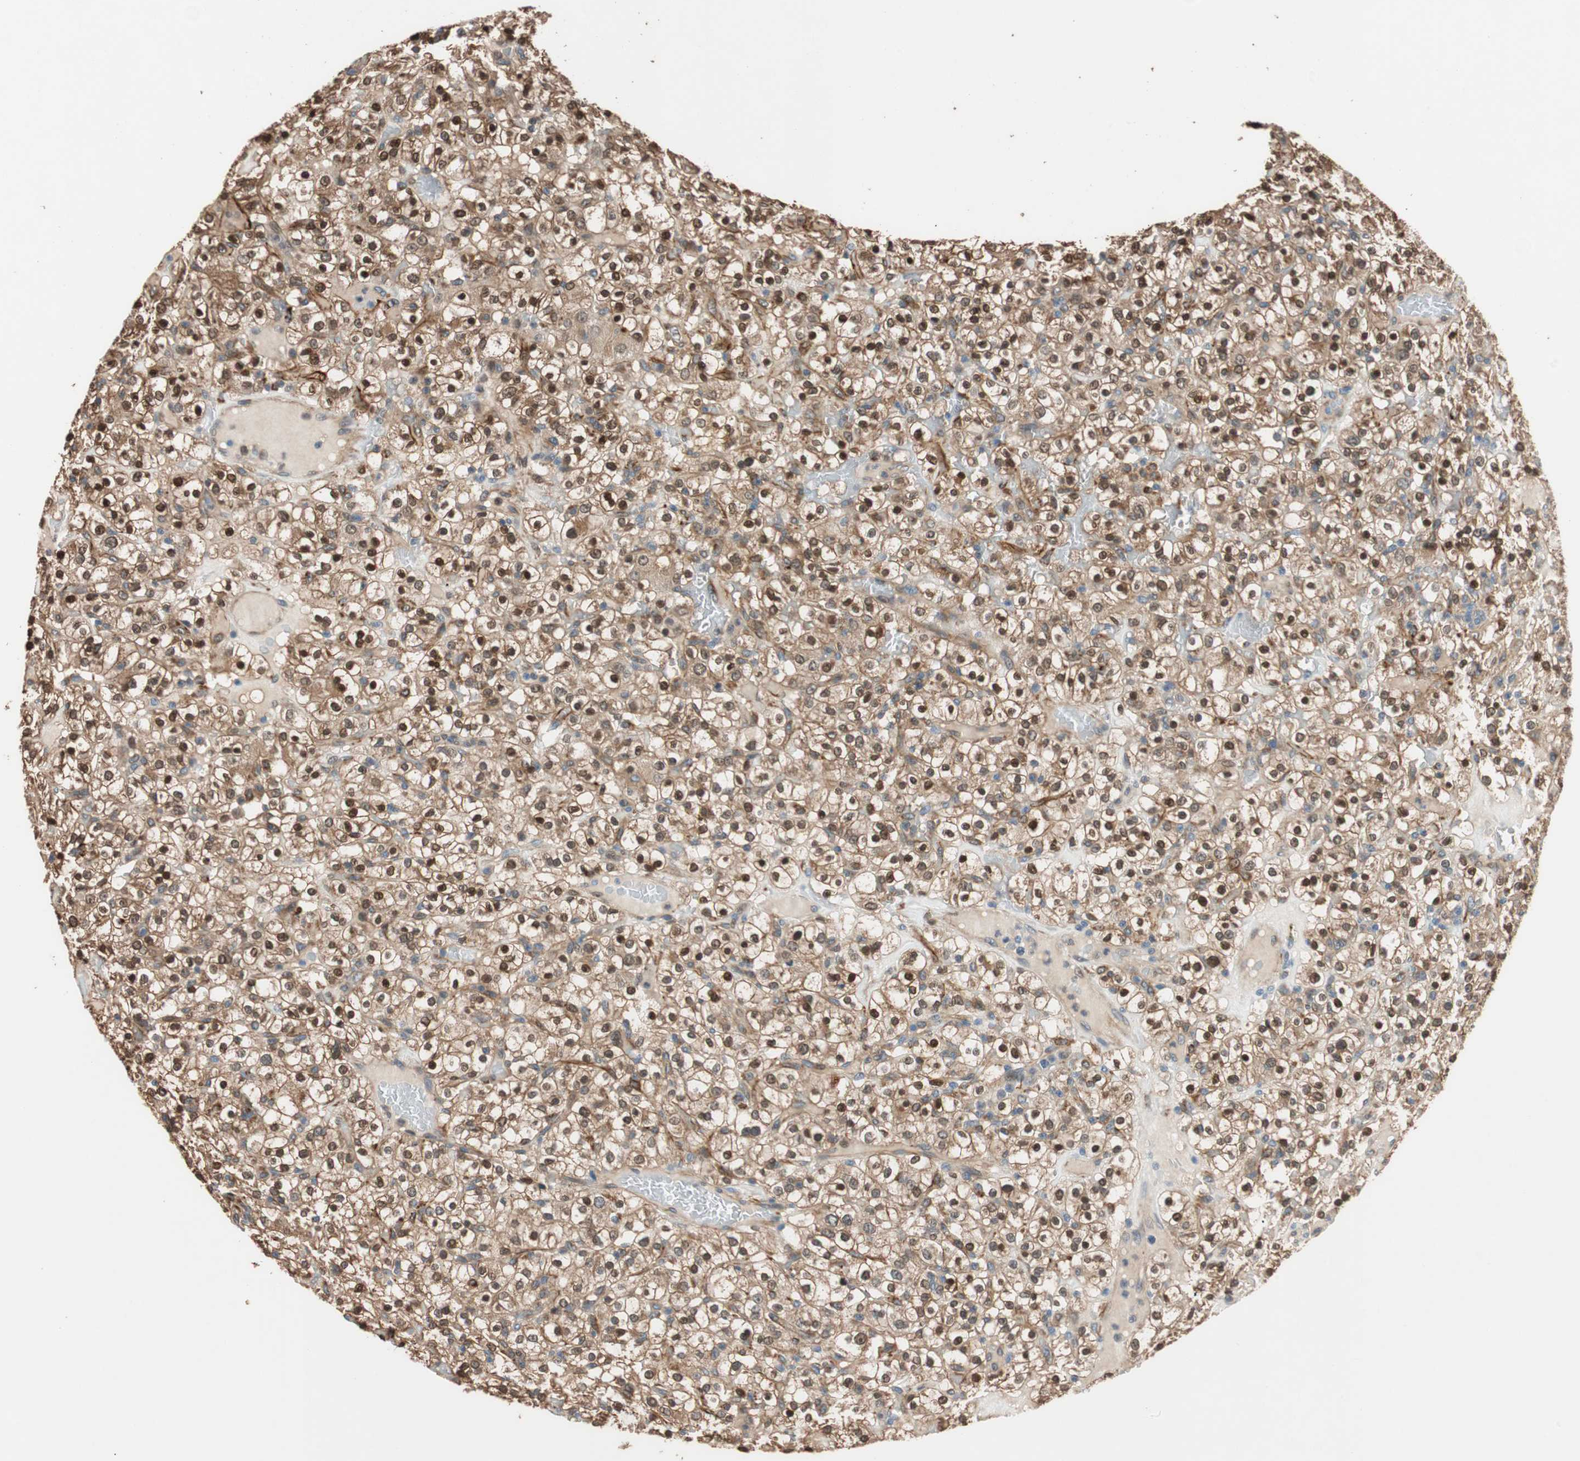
{"staining": {"intensity": "moderate", "quantity": ">75%", "location": "cytoplasmic/membranous,nuclear"}, "tissue": "renal cancer", "cell_type": "Tumor cells", "image_type": "cancer", "snomed": [{"axis": "morphology", "description": "Normal tissue, NOS"}, {"axis": "morphology", "description": "Adenocarcinoma, NOS"}, {"axis": "topography", "description": "Kidney"}], "caption": "Tumor cells reveal medium levels of moderate cytoplasmic/membranous and nuclear staining in about >75% of cells in renal adenocarcinoma. Using DAB (brown) and hematoxylin (blue) stains, captured at high magnification using brightfield microscopy.", "gene": "PIK3R3", "patient": {"sex": "female", "age": 72}}